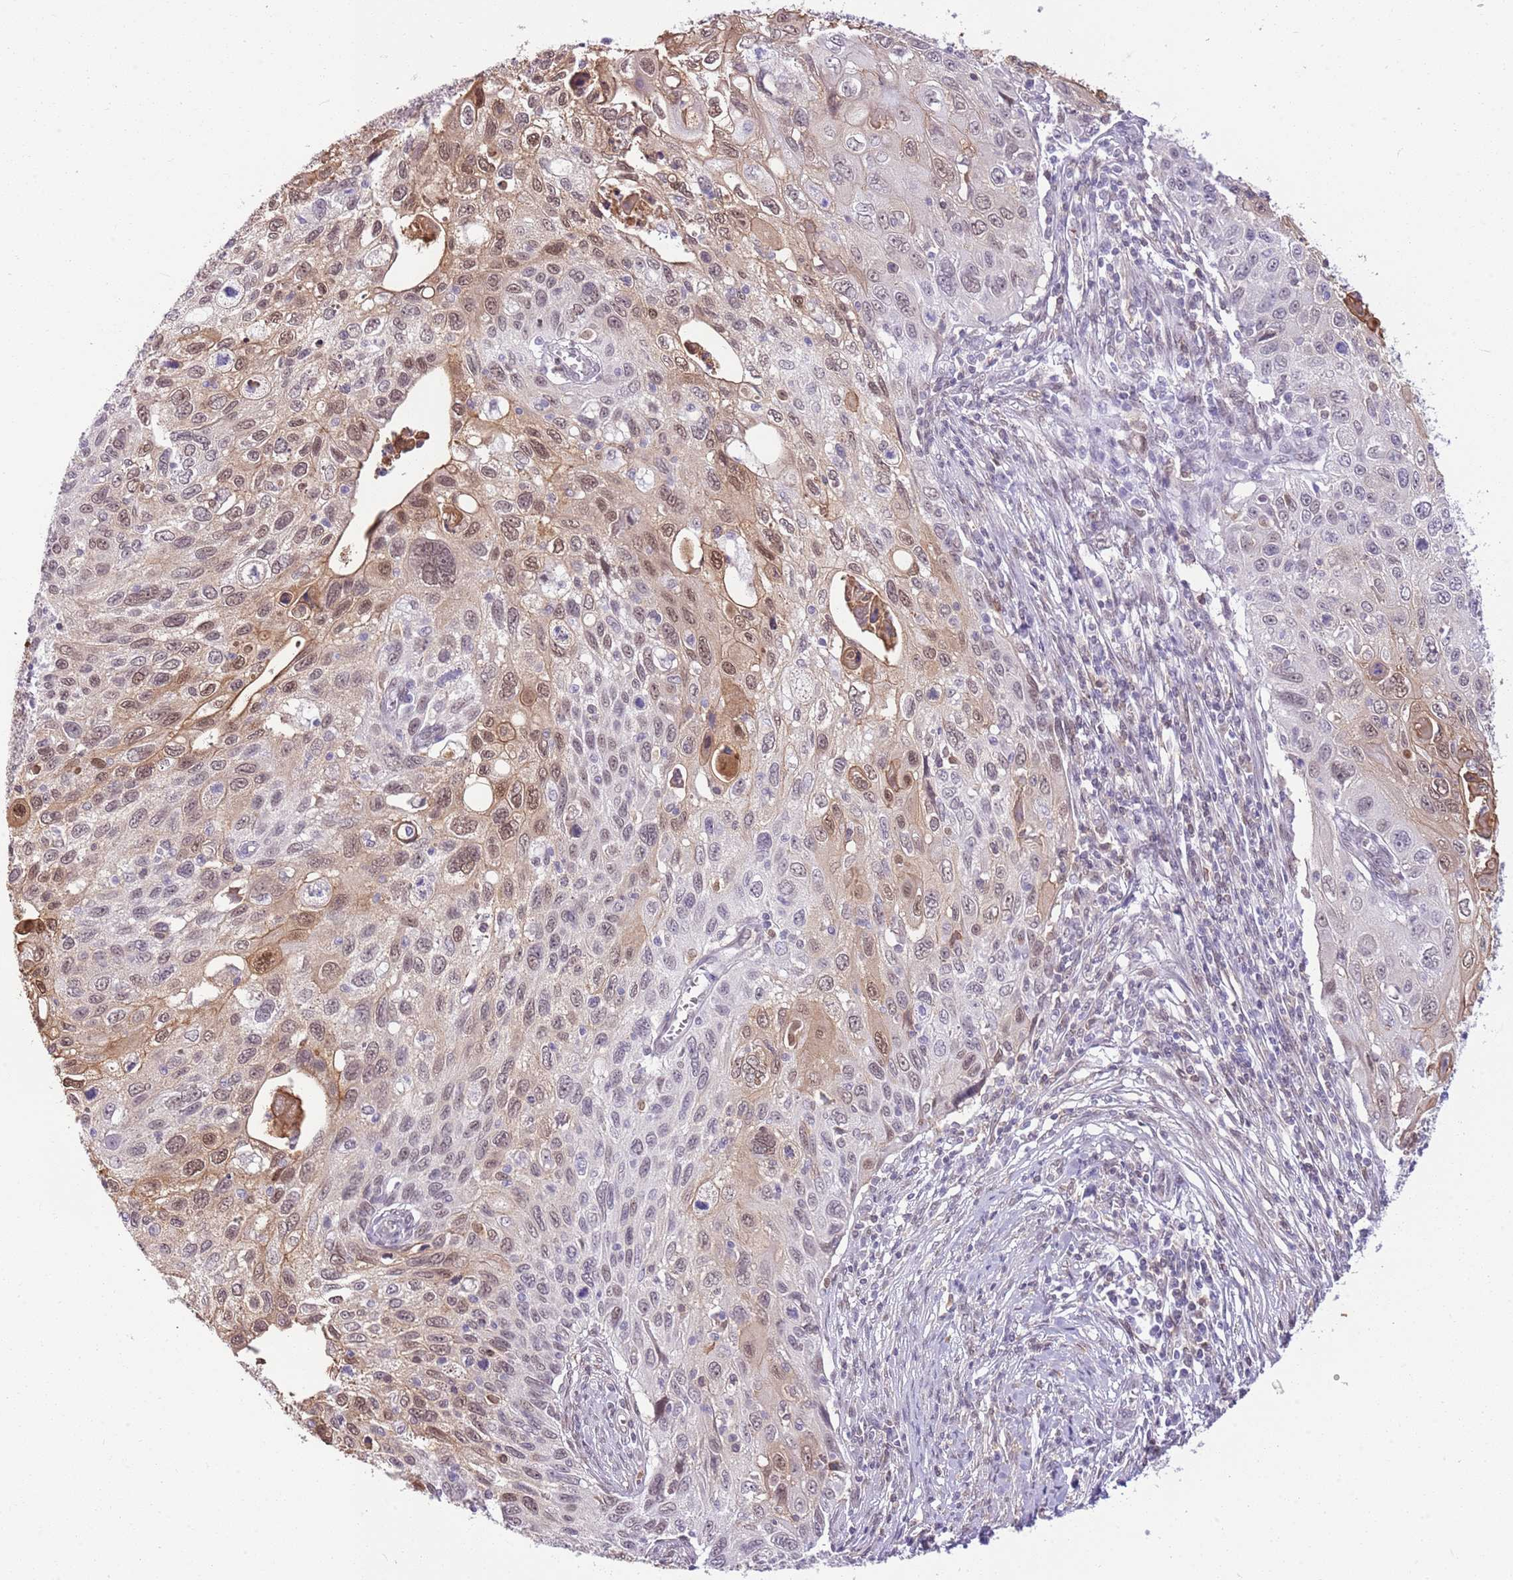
{"staining": {"intensity": "moderate", "quantity": "25%-75%", "location": "nuclear"}, "tissue": "cervical cancer", "cell_type": "Tumor cells", "image_type": "cancer", "snomed": [{"axis": "morphology", "description": "Squamous cell carcinoma, NOS"}, {"axis": "topography", "description": "Cervix"}], "caption": "IHC of human cervical squamous cell carcinoma reveals medium levels of moderate nuclear expression in approximately 25%-75% of tumor cells.", "gene": "DHX32", "patient": {"sex": "female", "age": 70}}